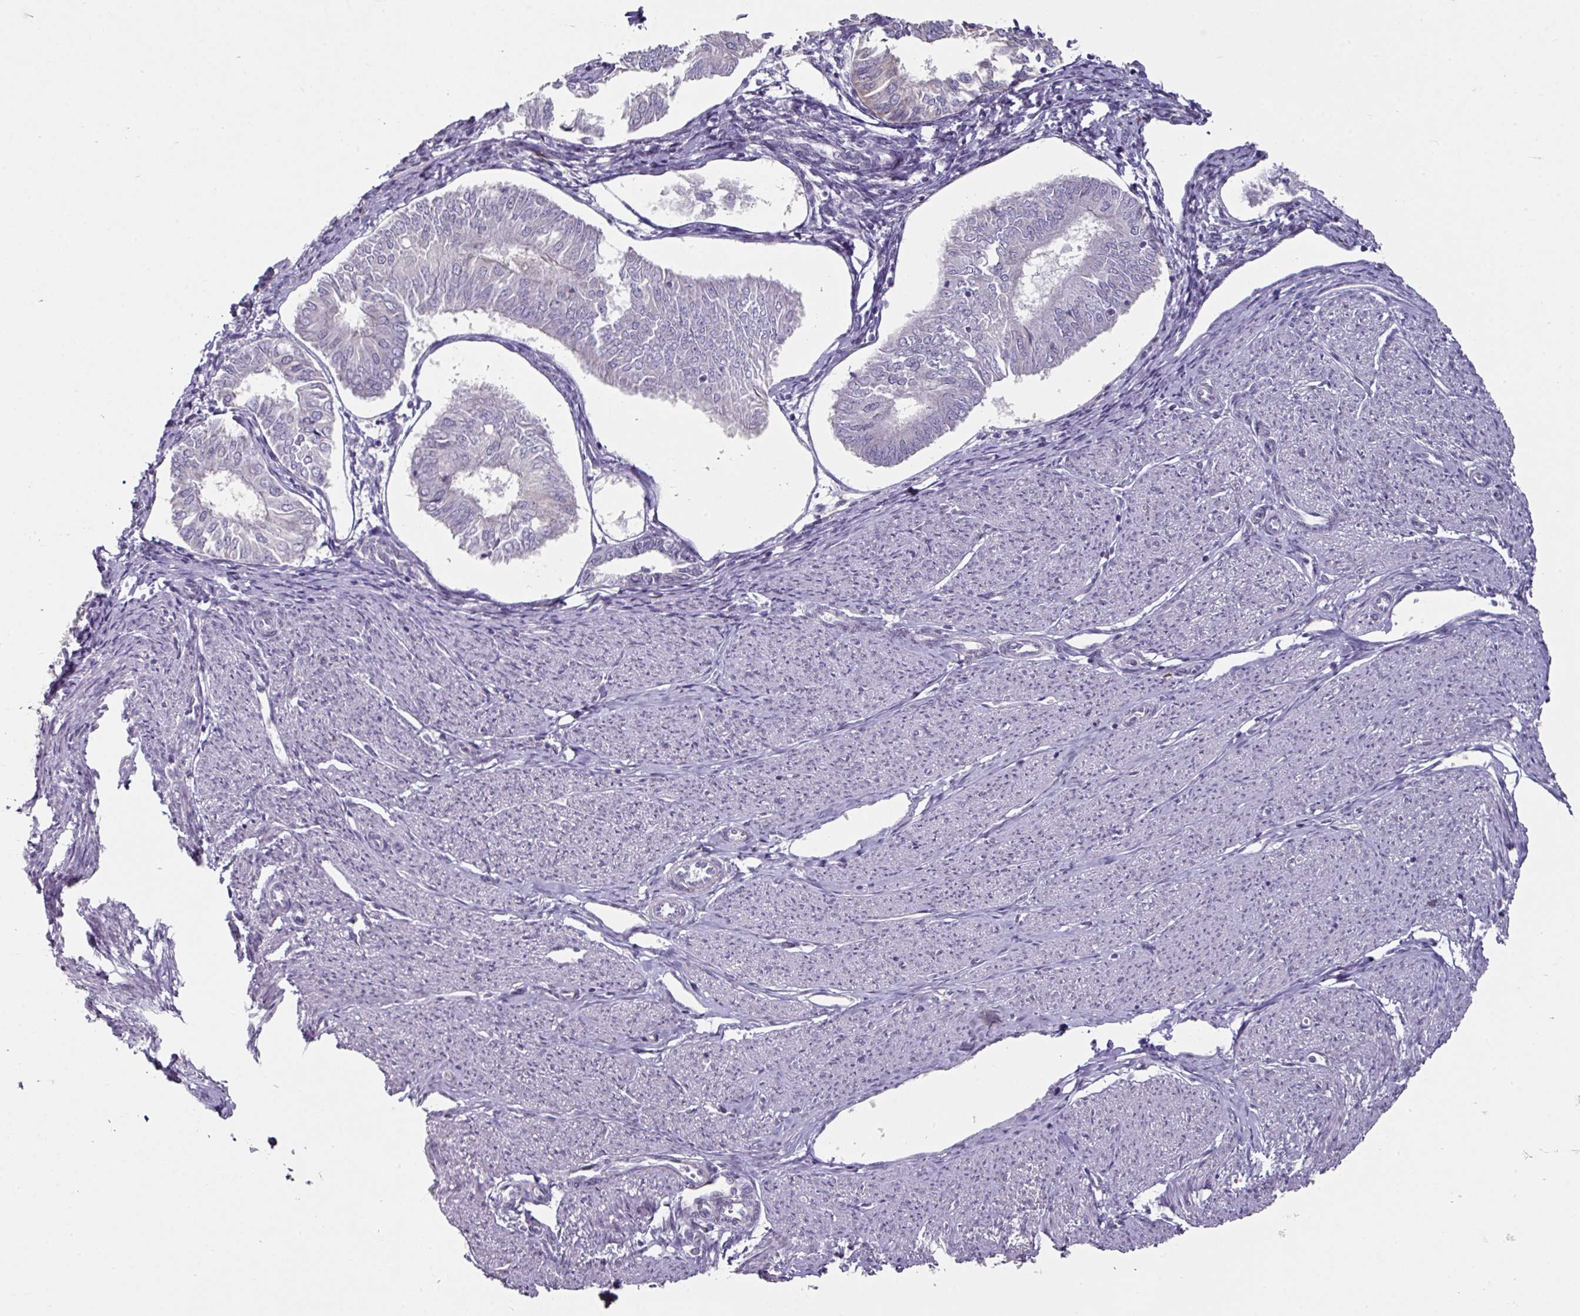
{"staining": {"intensity": "negative", "quantity": "none", "location": "none"}, "tissue": "endometrial cancer", "cell_type": "Tumor cells", "image_type": "cancer", "snomed": [{"axis": "morphology", "description": "Adenocarcinoma, NOS"}, {"axis": "topography", "description": "Endometrium"}], "caption": "Immunohistochemical staining of endometrial adenocarcinoma reveals no significant positivity in tumor cells. (DAB IHC, high magnification).", "gene": "ELK1", "patient": {"sex": "female", "age": 58}}